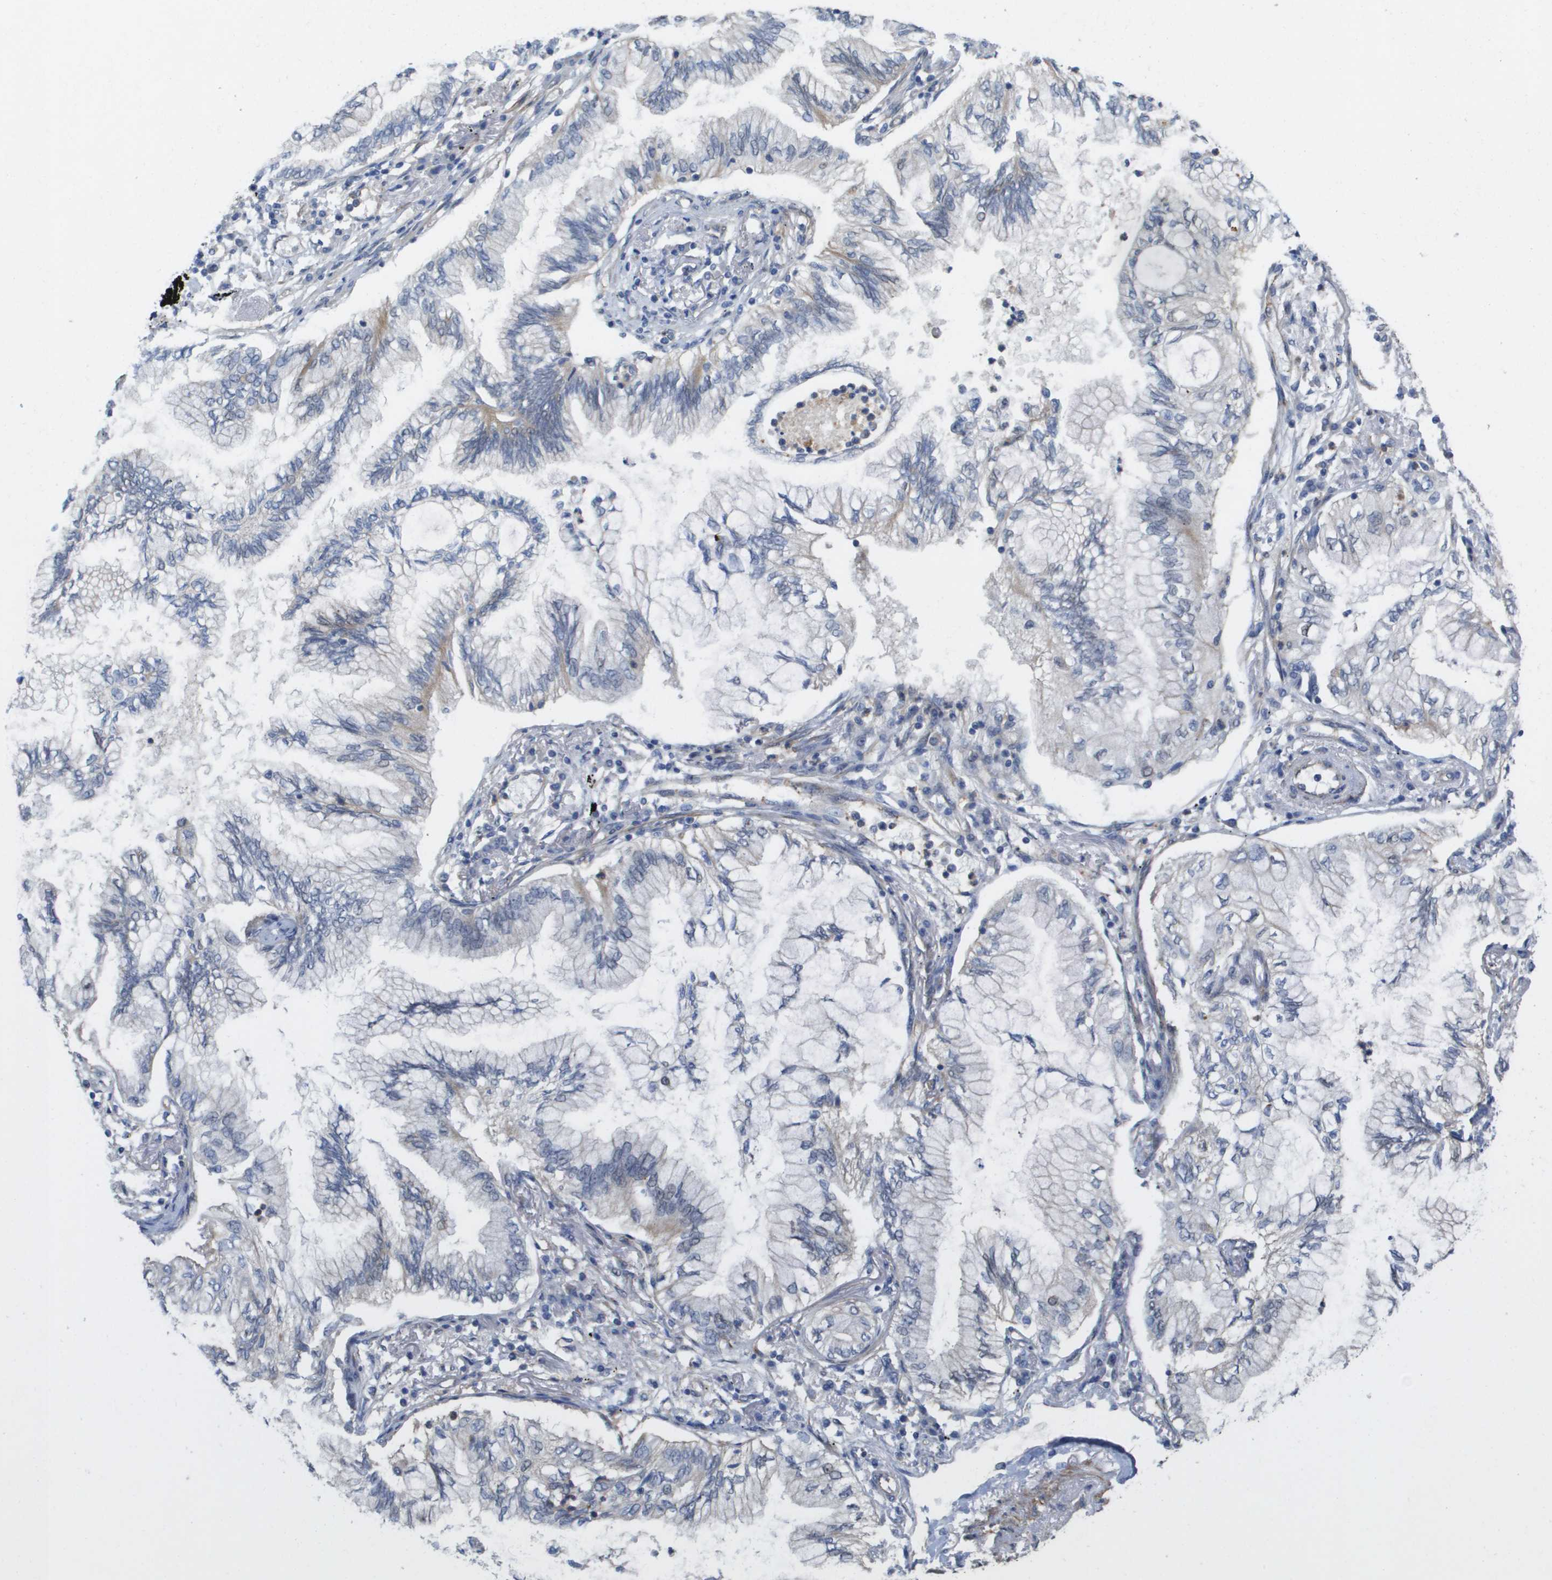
{"staining": {"intensity": "negative", "quantity": "none", "location": "none"}, "tissue": "lung cancer", "cell_type": "Tumor cells", "image_type": "cancer", "snomed": [{"axis": "morphology", "description": "Normal tissue, NOS"}, {"axis": "morphology", "description": "Adenocarcinoma, NOS"}, {"axis": "topography", "description": "Bronchus"}, {"axis": "topography", "description": "Lung"}], "caption": "Immunohistochemistry of lung cancer (adenocarcinoma) demonstrates no positivity in tumor cells.", "gene": "RNF112", "patient": {"sex": "female", "age": 70}}